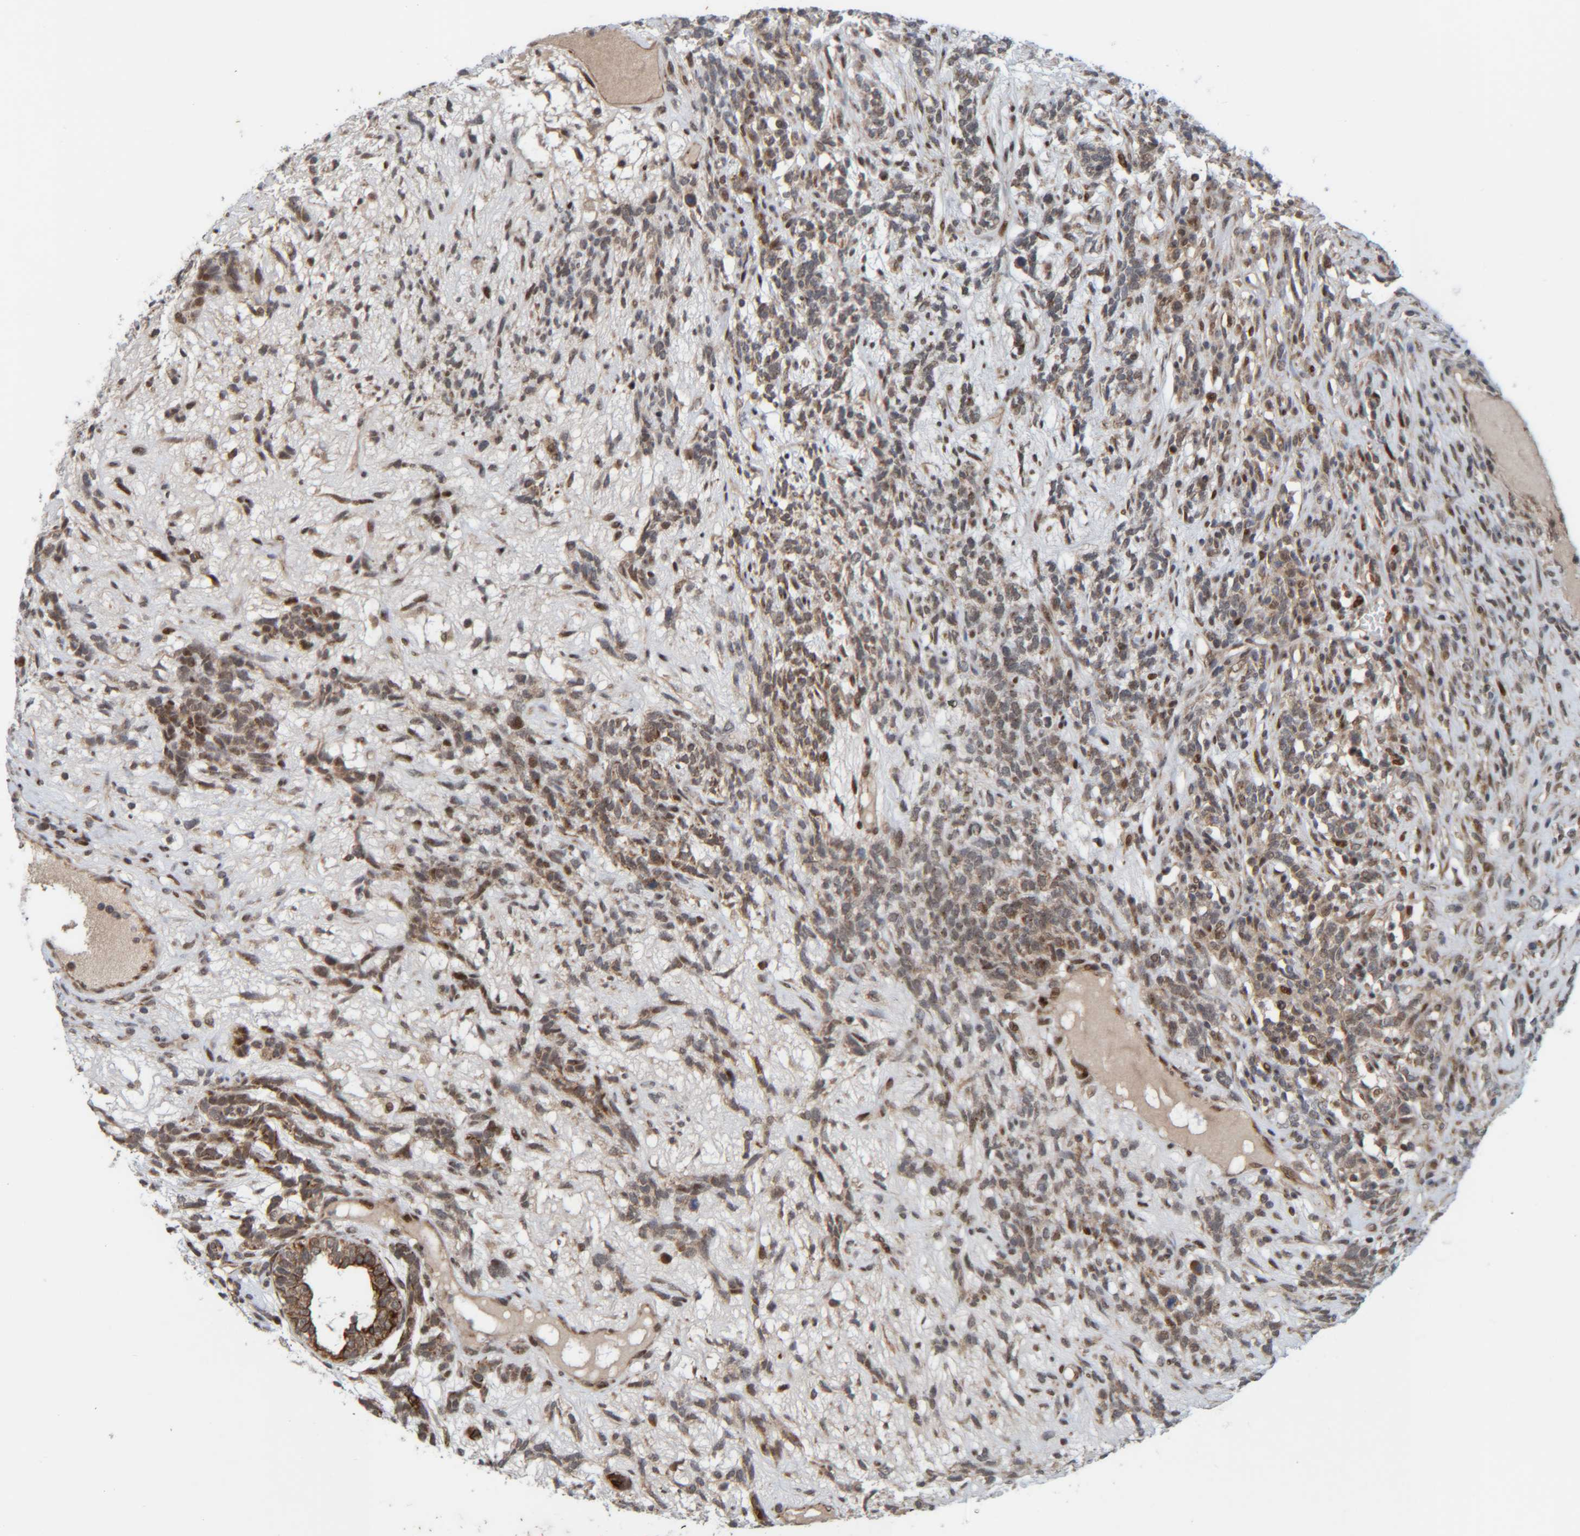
{"staining": {"intensity": "moderate", "quantity": ">75%", "location": "cytoplasmic/membranous"}, "tissue": "testis cancer", "cell_type": "Tumor cells", "image_type": "cancer", "snomed": [{"axis": "morphology", "description": "Seminoma, NOS"}, {"axis": "topography", "description": "Testis"}], "caption": "The histopathology image reveals staining of testis cancer, revealing moderate cytoplasmic/membranous protein staining (brown color) within tumor cells. (Brightfield microscopy of DAB IHC at high magnification).", "gene": "CCDC57", "patient": {"sex": "male", "age": 28}}